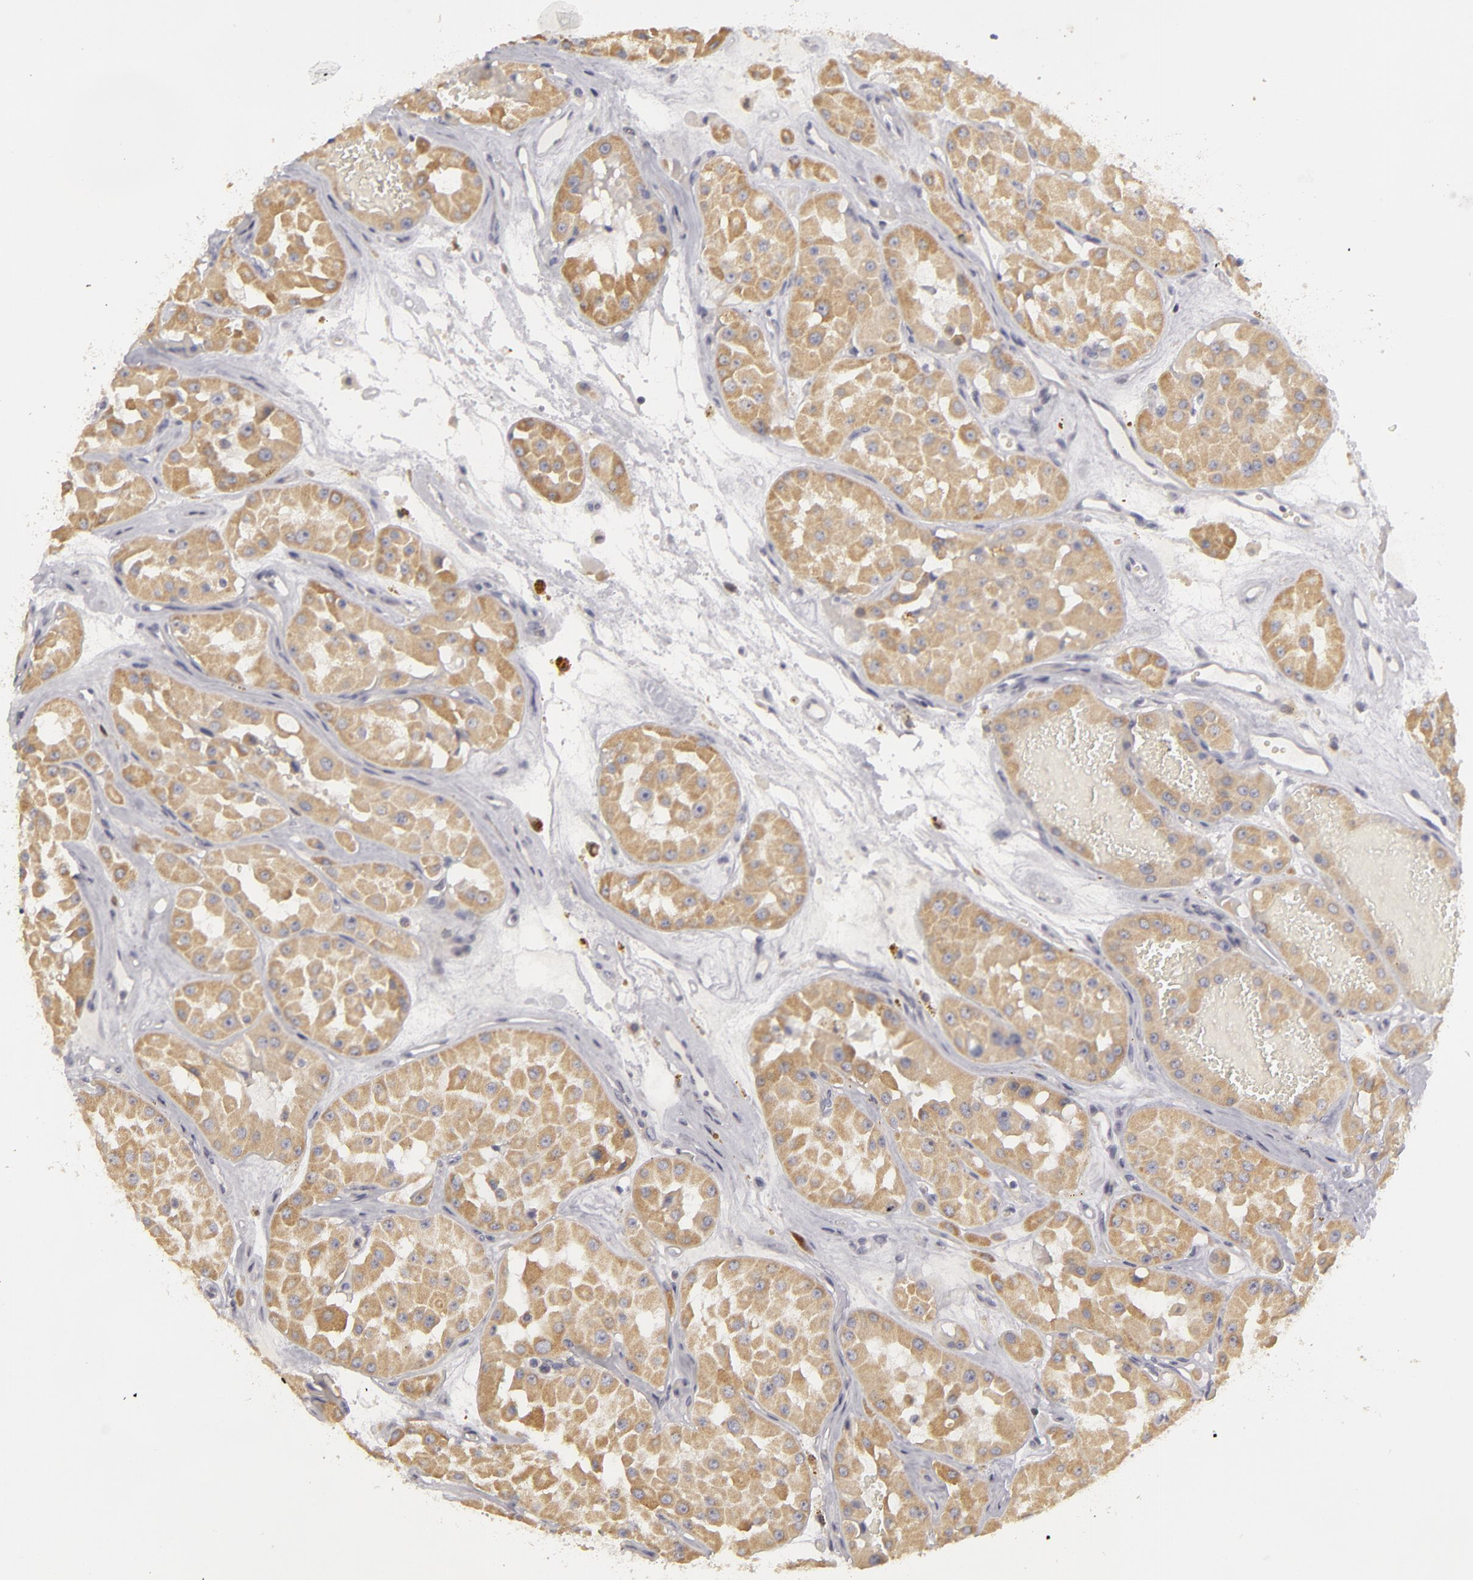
{"staining": {"intensity": "weak", "quantity": ">75%", "location": "cytoplasmic/membranous"}, "tissue": "renal cancer", "cell_type": "Tumor cells", "image_type": "cancer", "snomed": [{"axis": "morphology", "description": "Adenocarcinoma, uncertain malignant potential"}, {"axis": "topography", "description": "Kidney"}], "caption": "Adenocarcinoma,  uncertain malignant potential (renal) stained with DAB (3,3'-diaminobenzidine) immunohistochemistry (IHC) shows low levels of weak cytoplasmic/membranous staining in approximately >75% of tumor cells. (DAB (3,3'-diaminobenzidine) = brown stain, brightfield microscopy at high magnification).", "gene": "ATP2B3", "patient": {"sex": "male", "age": 63}}